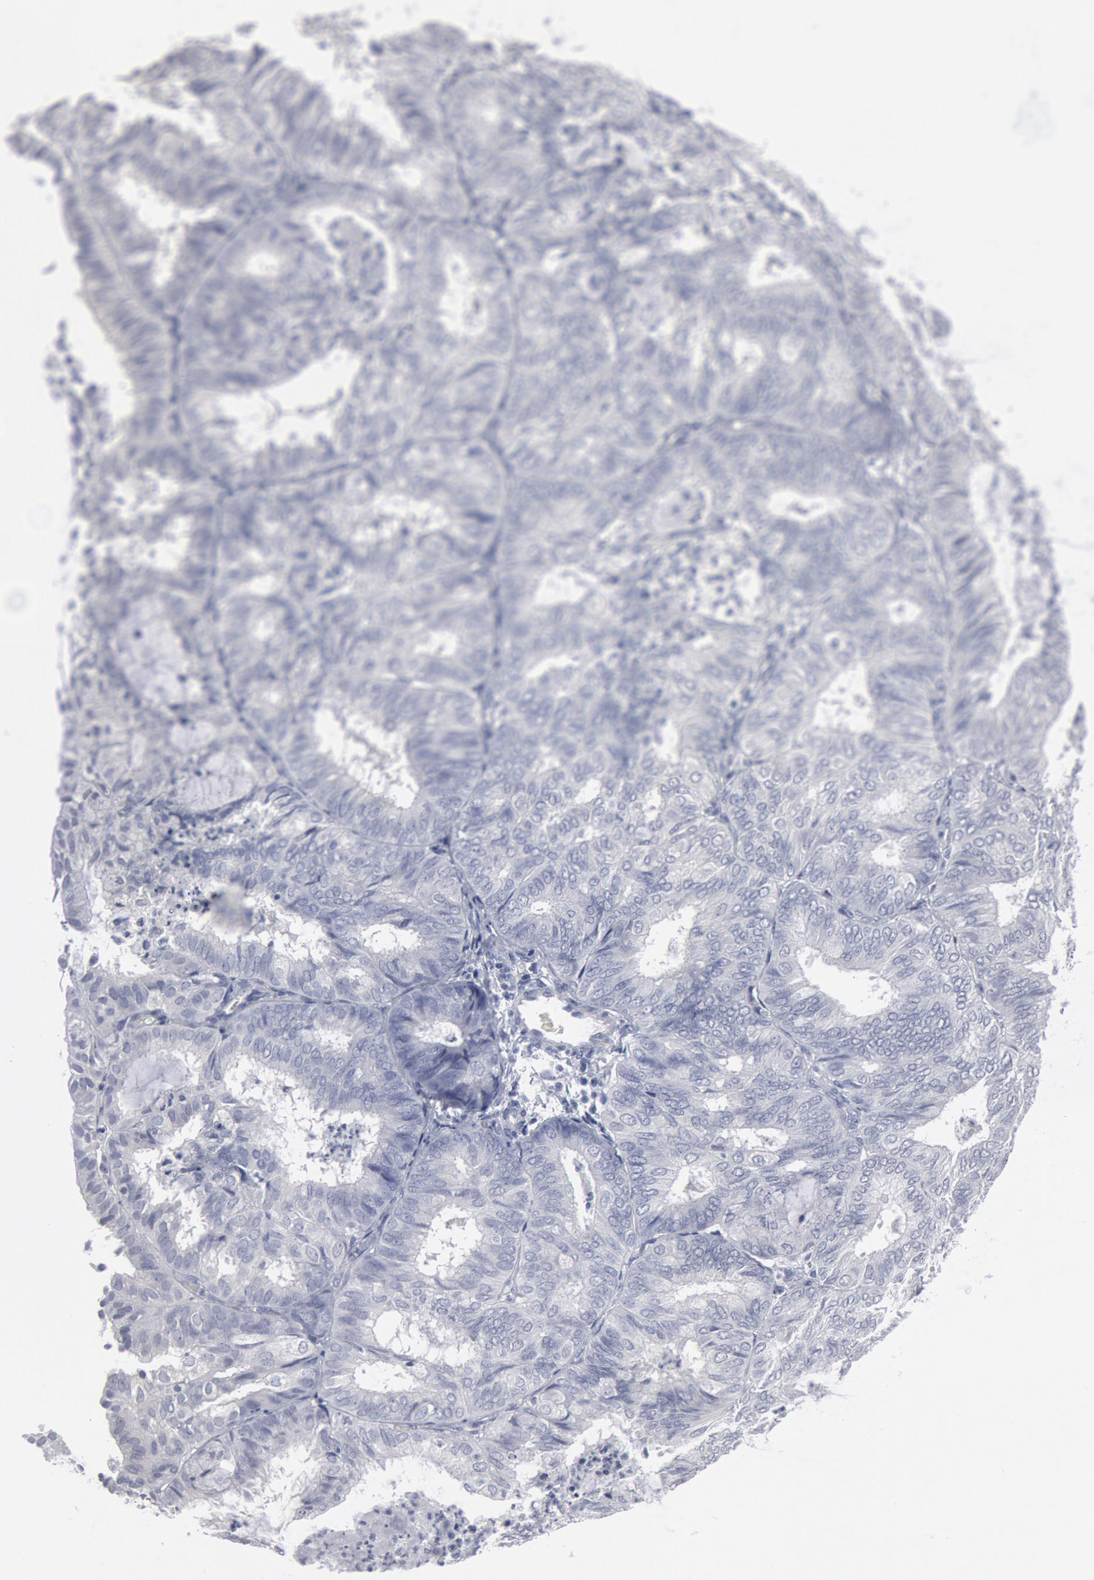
{"staining": {"intensity": "negative", "quantity": "none", "location": "none"}, "tissue": "endometrial cancer", "cell_type": "Tumor cells", "image_type": "cancer", "snomed": [{"axis": "morphology", "description": "Adenocarcinoma, NOS"}, {"axis": "topography", "description": "Endometrium"}], "caption": "Immunohistochemistry (IHC) of human endometrial adenocarcinoma reveals no positivity in tumor cells.", "gene": "DMC1", "patient": {"sex": "female", "age": 59}}